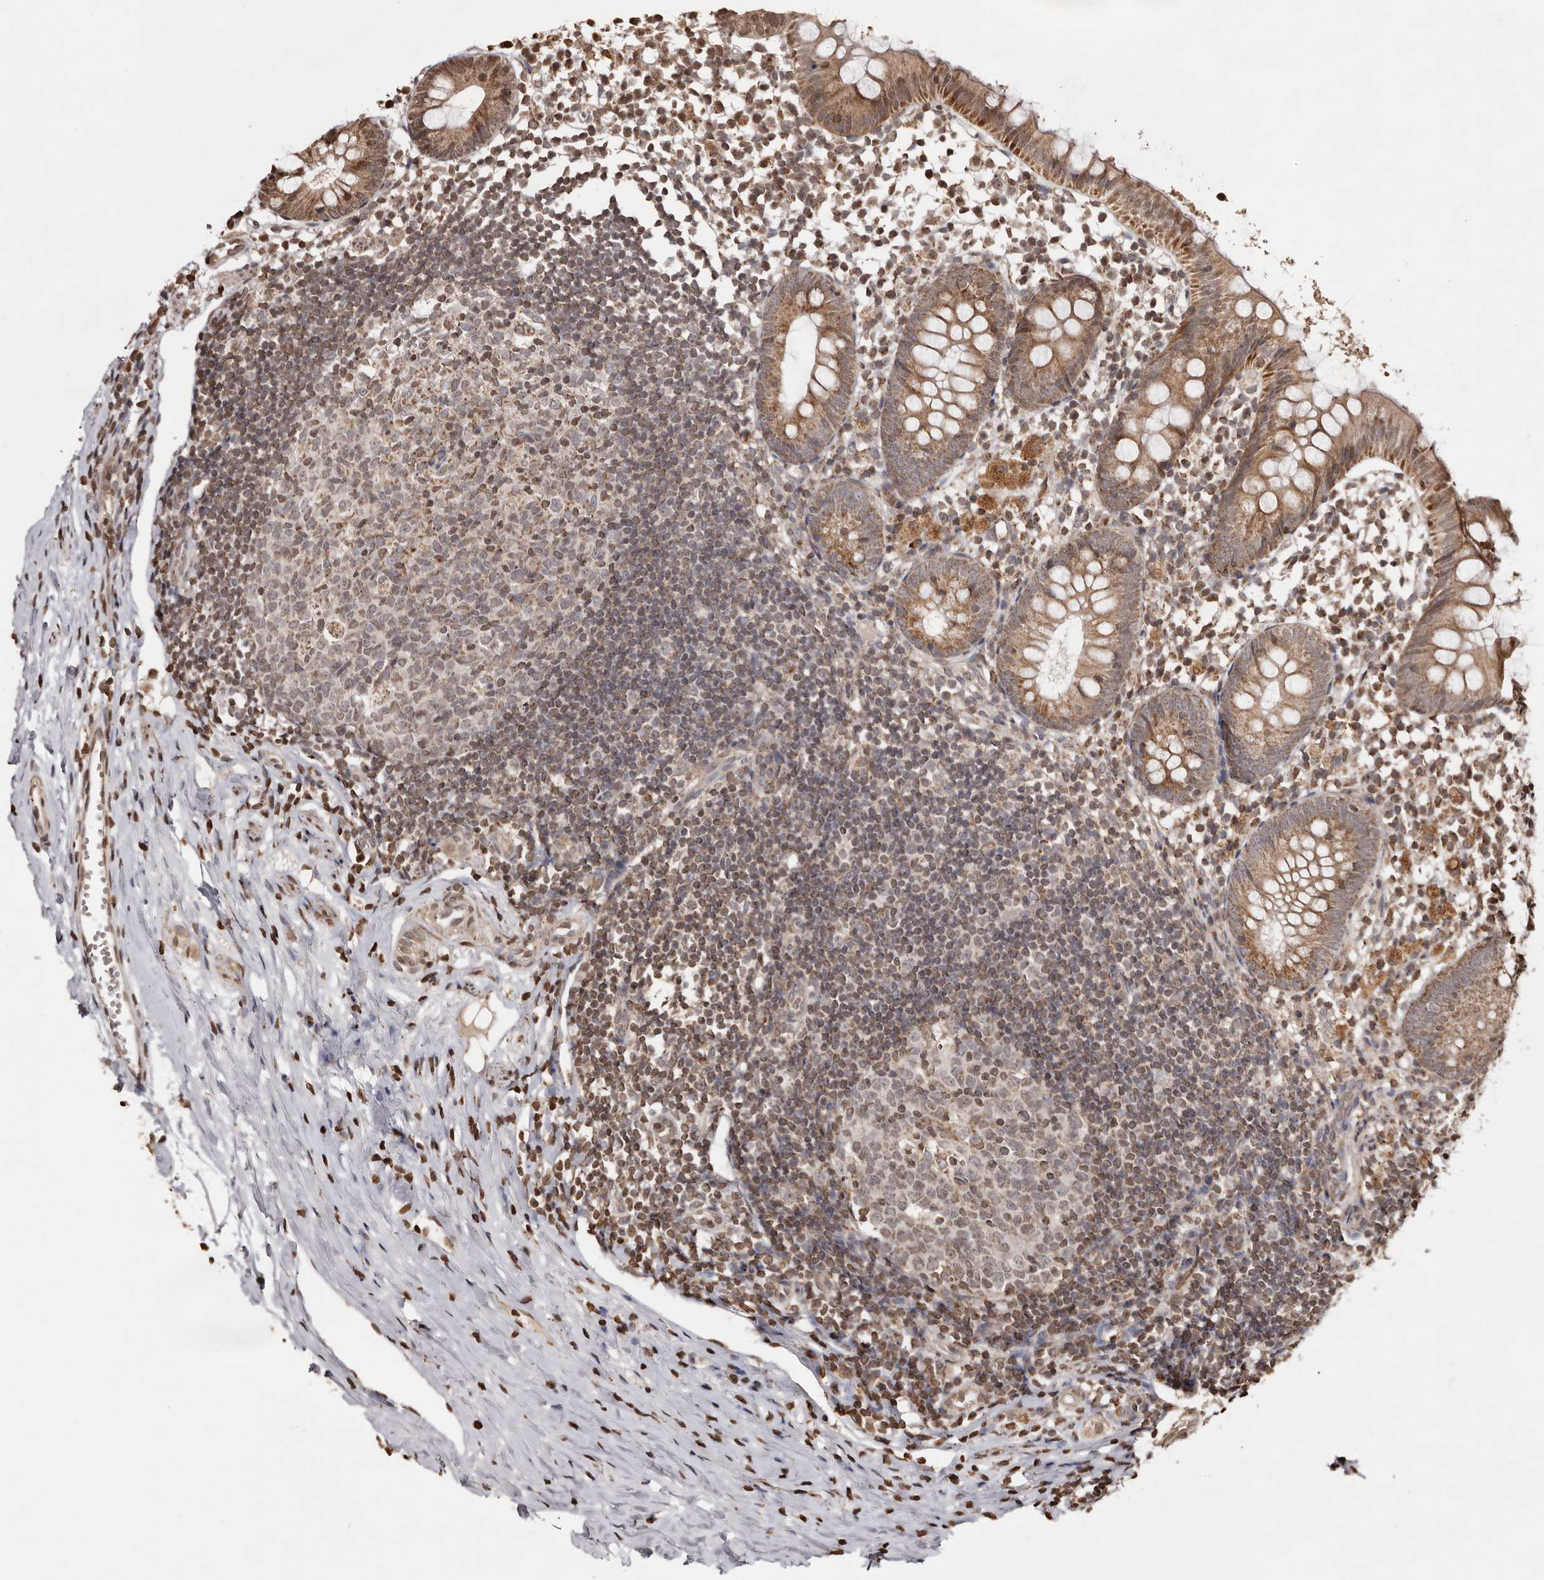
{"staining": {"intensity": "moderate", "quantity": ">75%", "location": "cytoplasmic/membranous,nuclear"}, "tissue": "appendix", "cell_type": "Glandular cells", "image_type": "normal", "snomed": [{"axis": "morphology", "description": "Normal tissue, NOS"}, {"axis": "topography", "description": "Appendix"}], "caption": "Immunohistochemical staining of unremarkable human appendix demonstrates medium levels of moderate cytoplasmic/membranous,nuclear positivity in approximately >75% of glandular cells. Nuclei are stained in blue.", "gene": "CCDC190", "patient": {"sex": "female", "age": 20}}